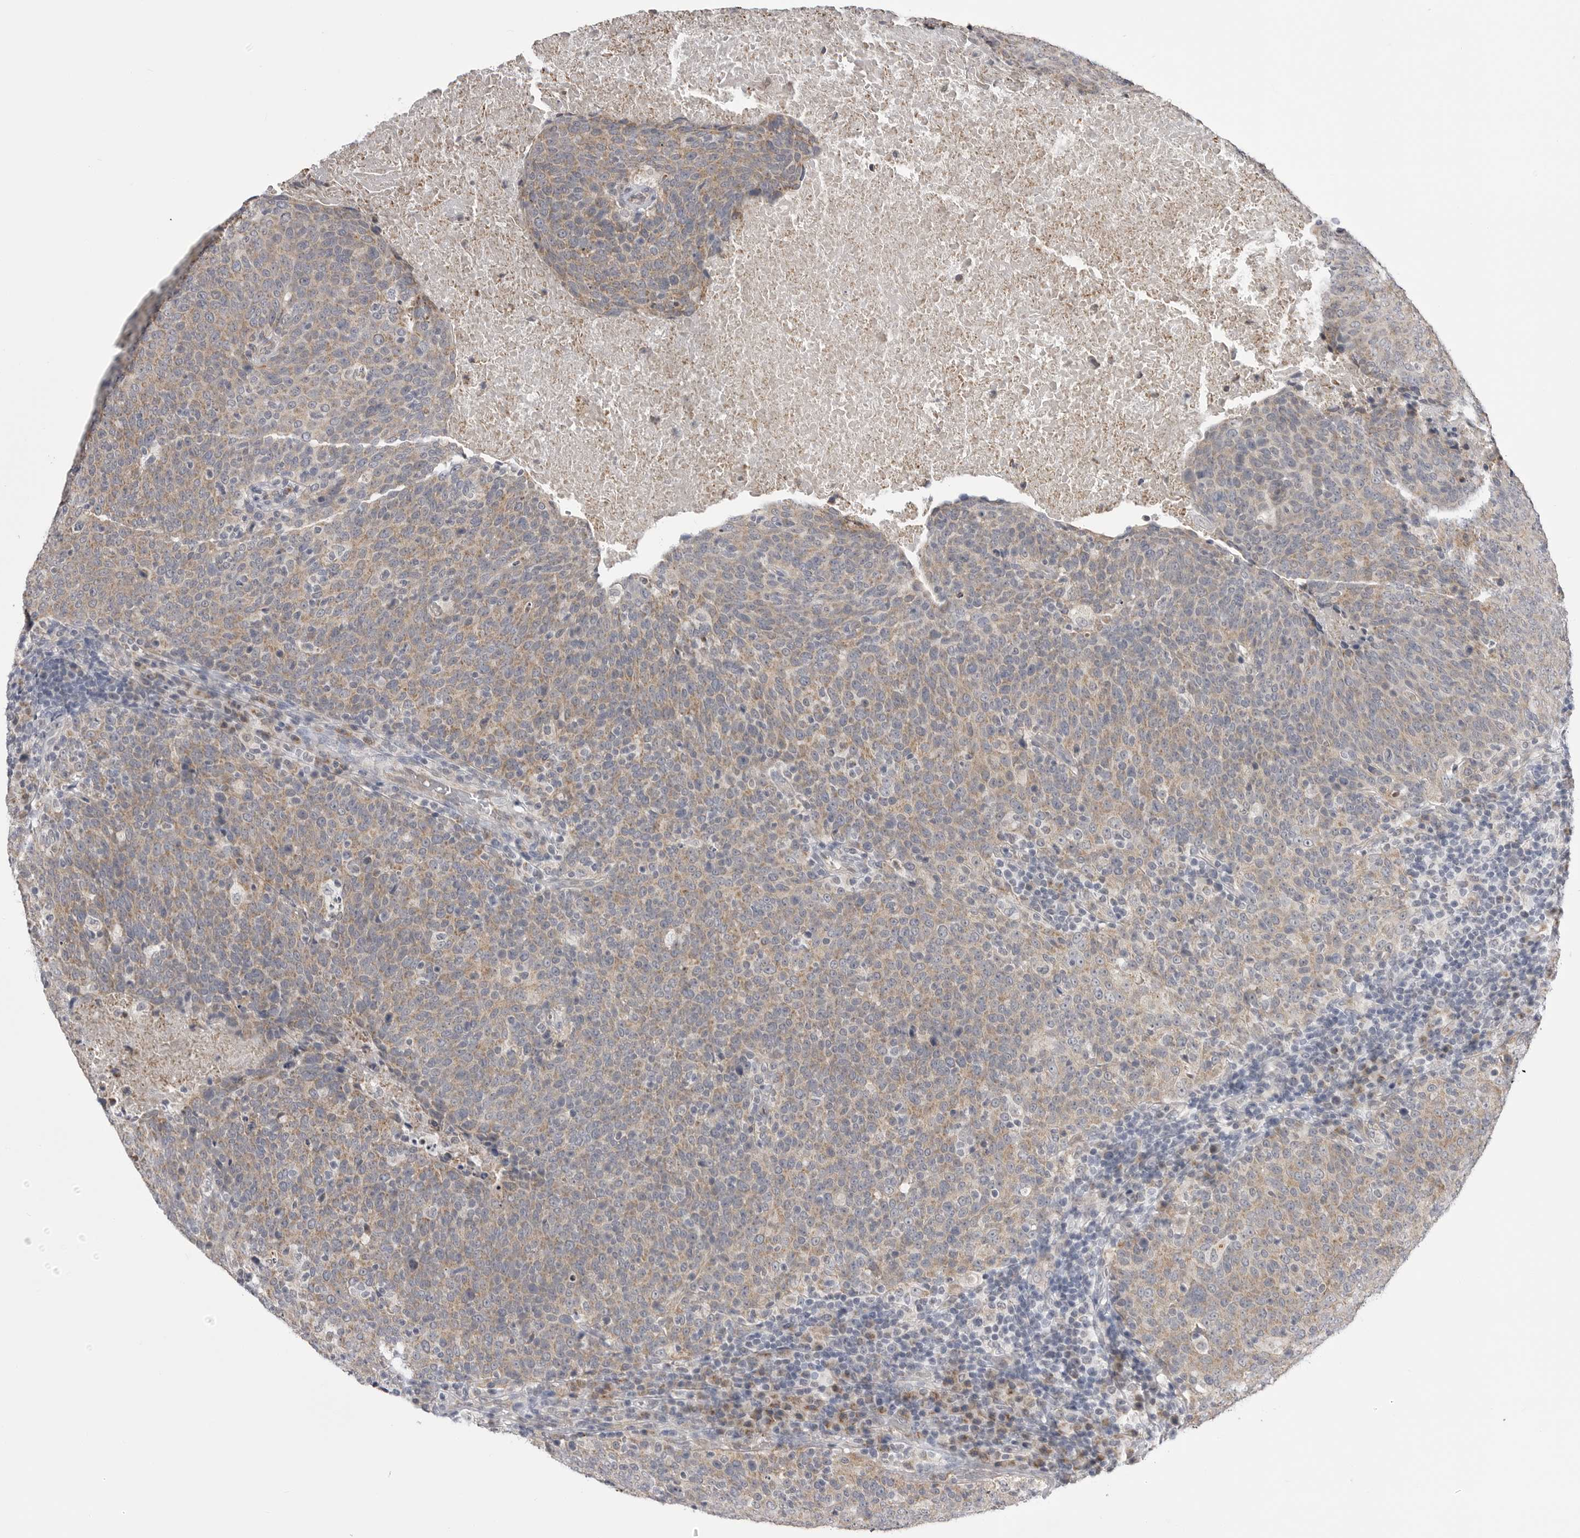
{"staining": {"intensity": "weak", "quantity": ">75%", "location": "cytoplasmic/membranous"}, "tissue": "head and neck cancer", "cell_type": "Tumor cells", "image_type": "cancer", "snomed": [{"axis": "morphology", "description": "Squamous cell carcinoma, NOS"}, {"axis": "morphology", "description": "Squamous cell carcinoma, metastatic, NOS"}, {"axis": "topography", "description": "Lymph node"}, {"axis": "topography", "description": "Head-Neck"}], "caption": "Squamous cell carcinoma (head and neck) stained with DAB (3,3'-diaminobenzidine) immunohistochemistry exhibits low levels of weak cytoplasmic/membranous staining in about >75% of tumor cells.", "gene": "FH", "patient": {"sex": "male", "age": 62}}